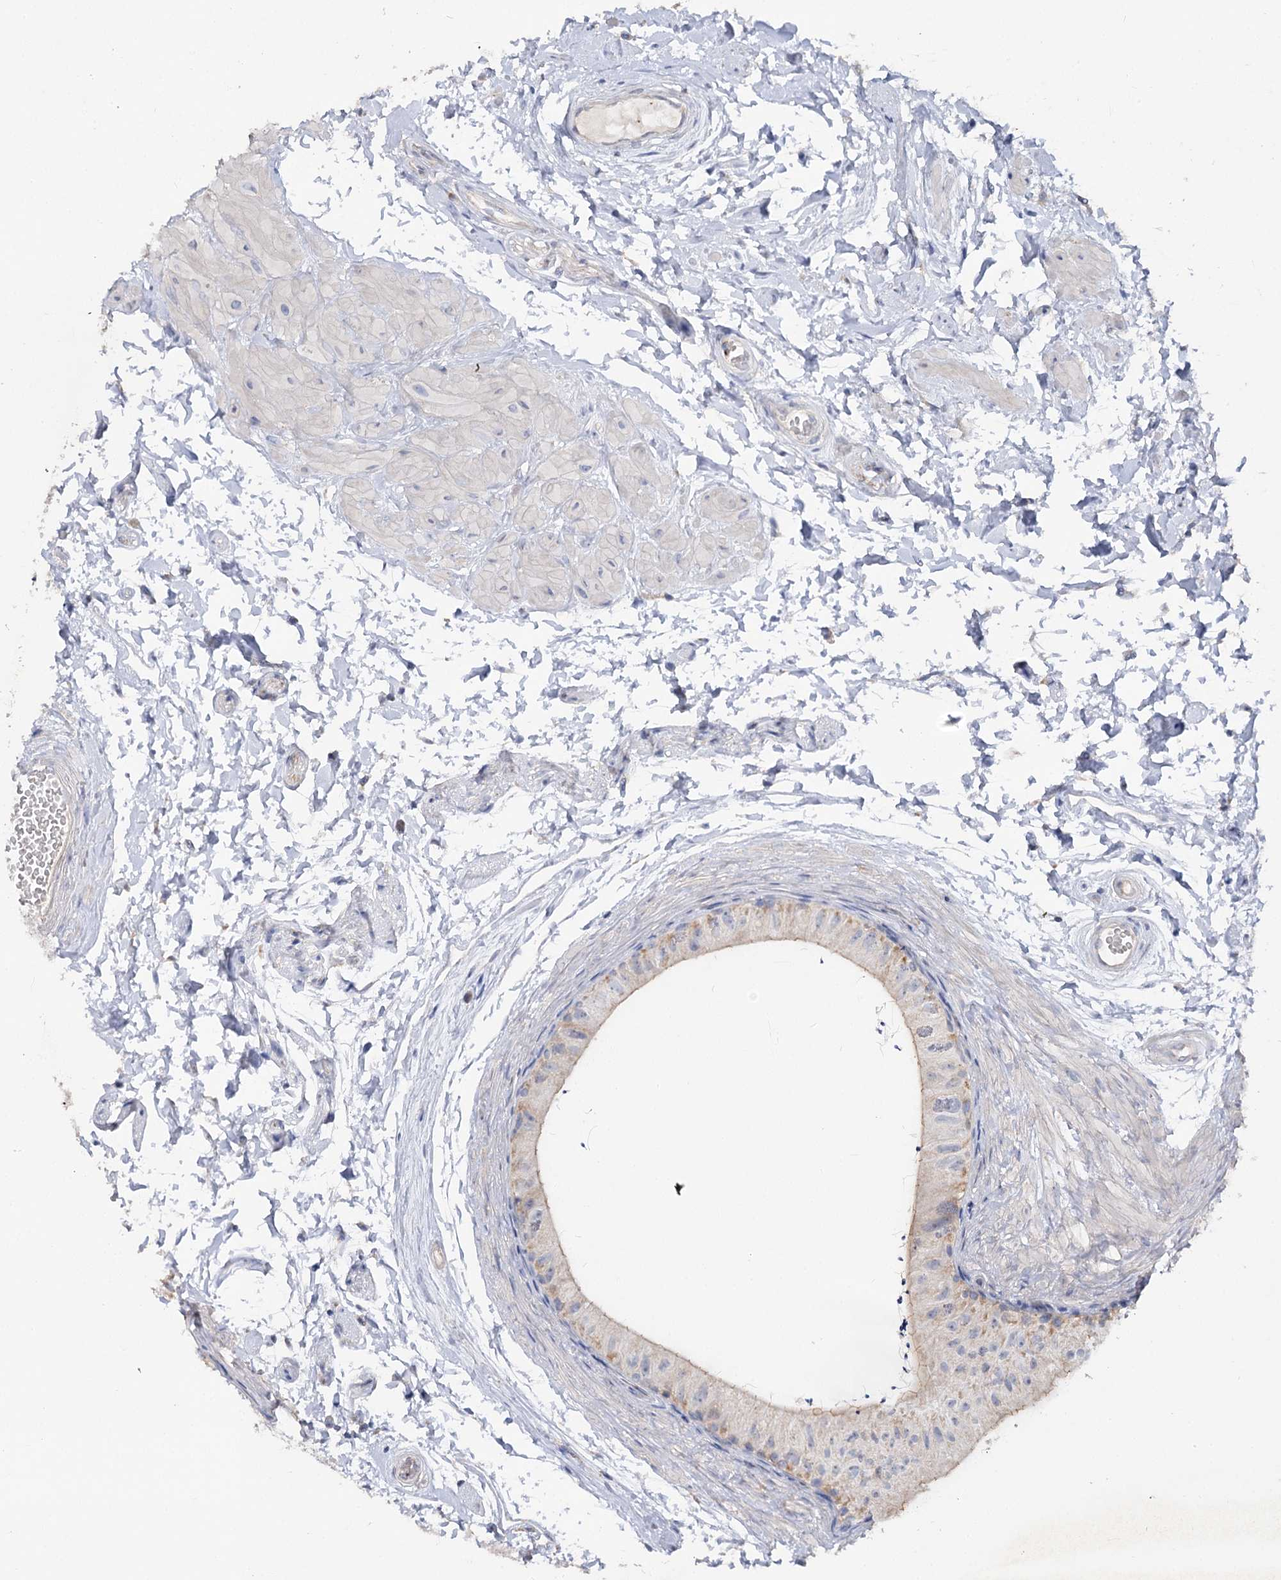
{"staining": {"intensity": "weak", "quantity": "25%-75%", "location": "cytoplasmic/membranous"}, "tissue": "epididymis", "cell_type": "Glandular cells", "image_type": "normal", "snomed": [{"axis": "morphology", "description": "Normal tissue, NOS"}, {"axis": "topography", "description": "Epididymis"}], "caption": "The micrograph displays immunohistochemical staining of unremarkable epididymis. There is weak cytoplasmic/membranous expression is seen in about 25%-75% of glandular cells.", "gene": "TMEM187", "patient": {"sex": "male", "age": 50}}